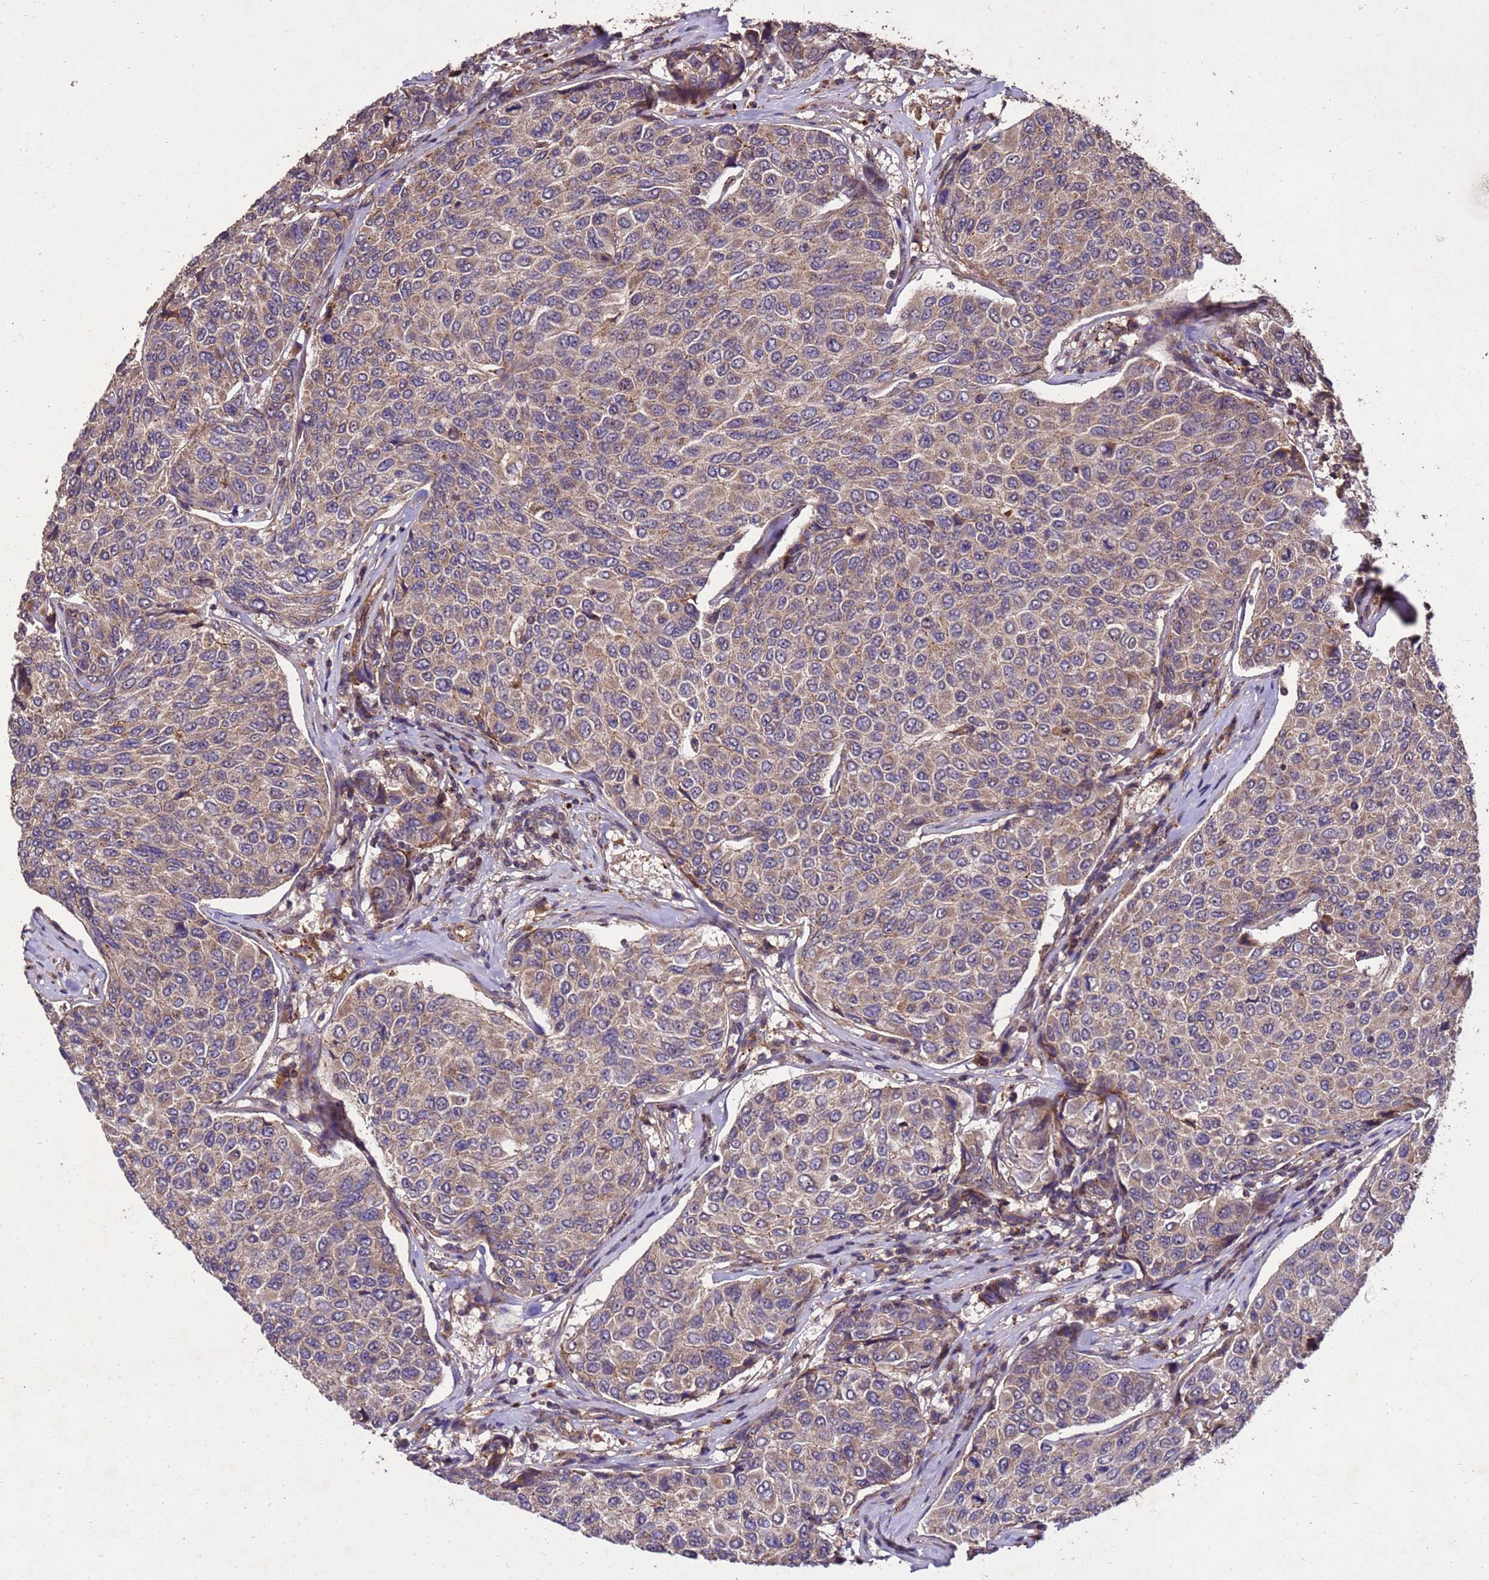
{"staining": {"intensity": "weak", "quantity": ">75%", "location": "cytoplasmic/membranous"}, "tissue": "breast cancer", "cell_type": "Tumor cells", "image_type": "cancer", "snomed": [{"axis": "morphology", "description": "Duct carcinoma"}, {"axis": "topography", "description": "Breast"}], "caption": "This image exhibits immunohistochemistry (IHC) staining of breast cancer, with low weak cytoplasmic/membranous staining in approximately >75% of tumor cells.", "gene": "TOR4A", "patient": {"sex": "female", "age": 55}}